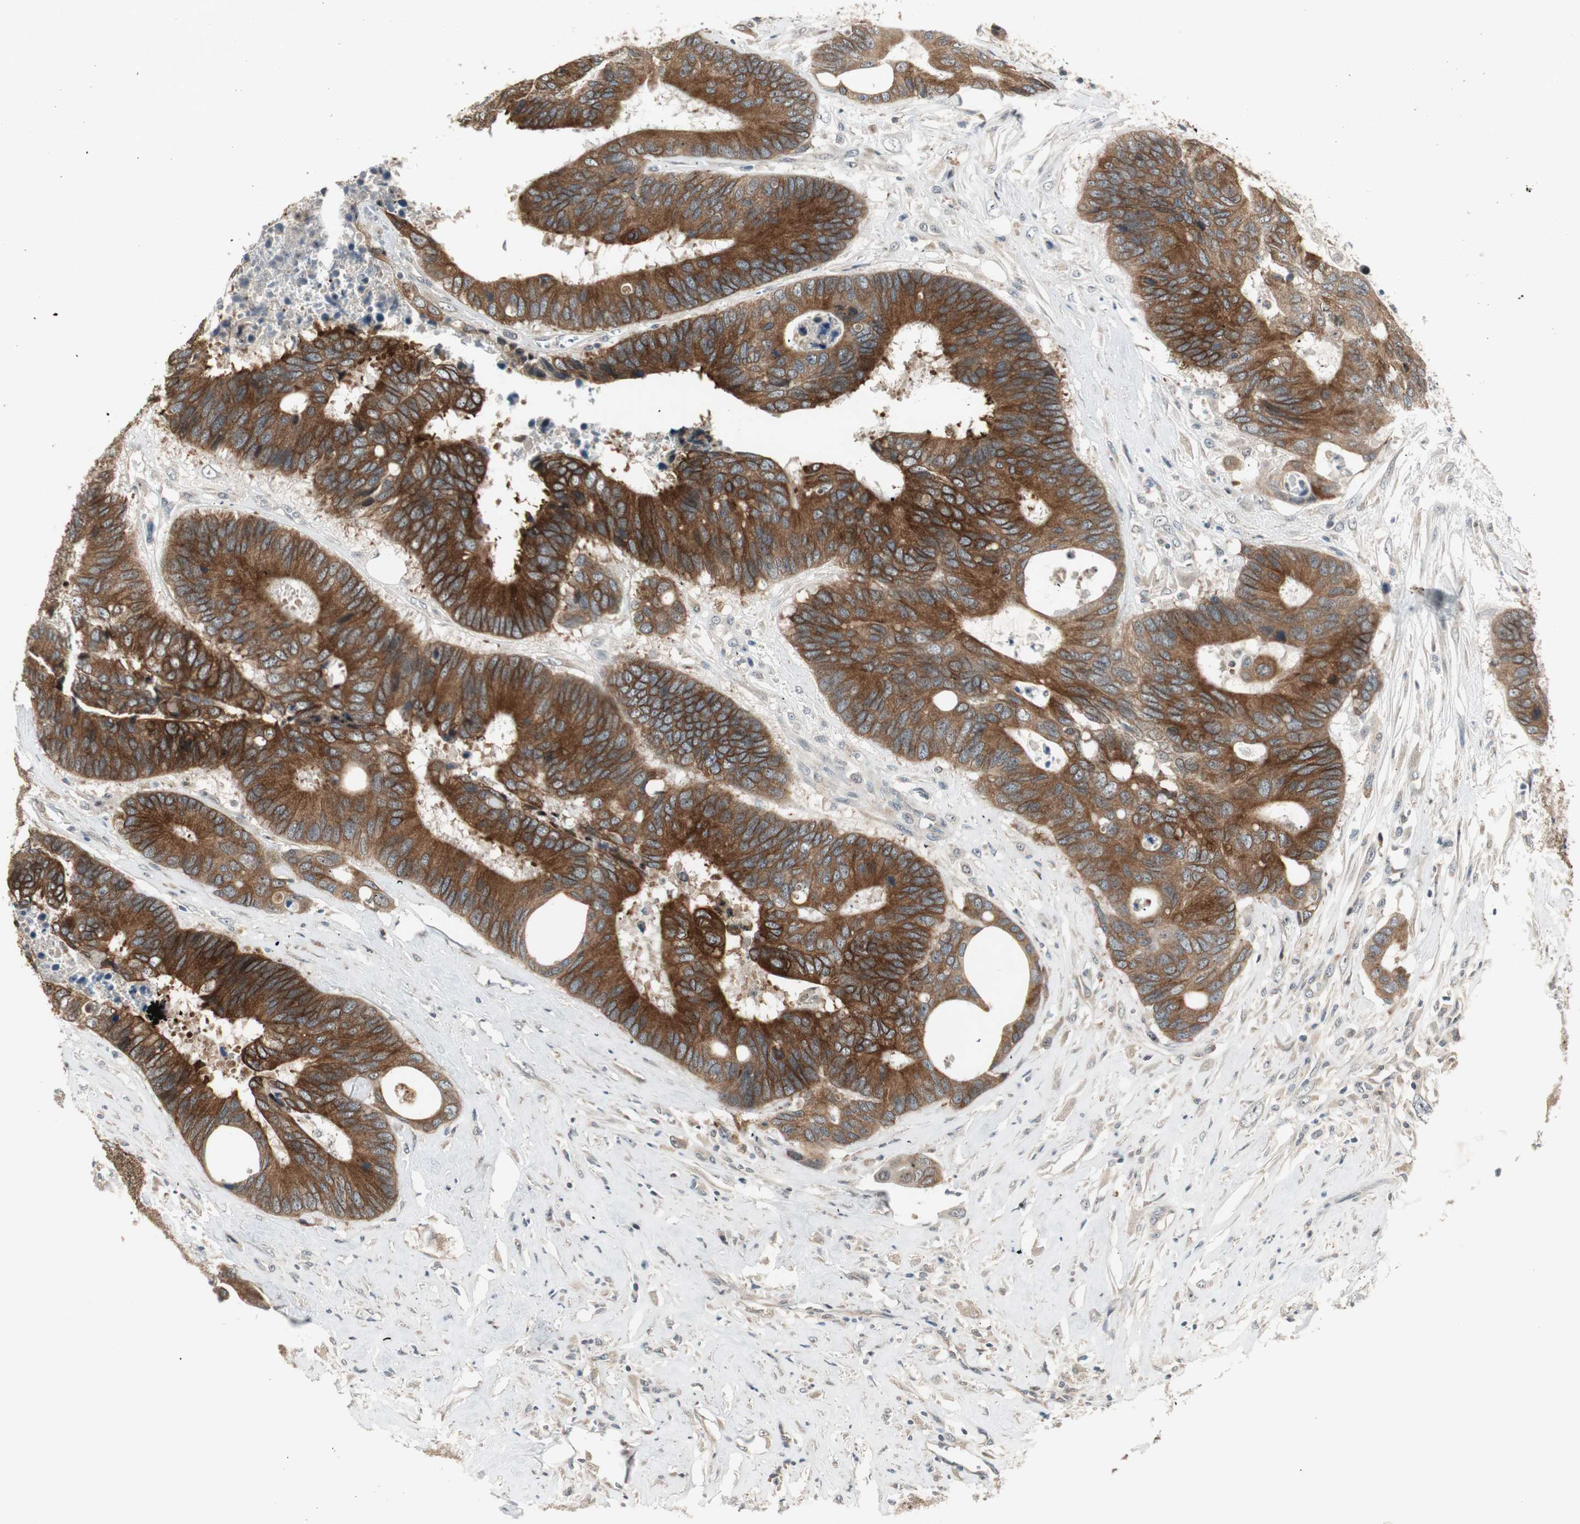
{"staining": {"intensity": "strong", "quantity": ">75%", "location": "cytoplasmic/membranous"}, "tissue": "colorectal cancer", "cell_type": "Tumor cells", "image_type": "cancer", "snomed": [{"axis": "morphology", "description": "Adenocarcinoma, NOS"}, {"axis": "topography", "description": "Rectum"}], "caption": "Human adenocarcinoma (colorectal) stained for a protein (brown) reveals strong cytoplasmic/membranous positive expression in about >75% of tumor cells.", "gene": "ACSL5", "patient": {"sex": "male", "age": 55}}